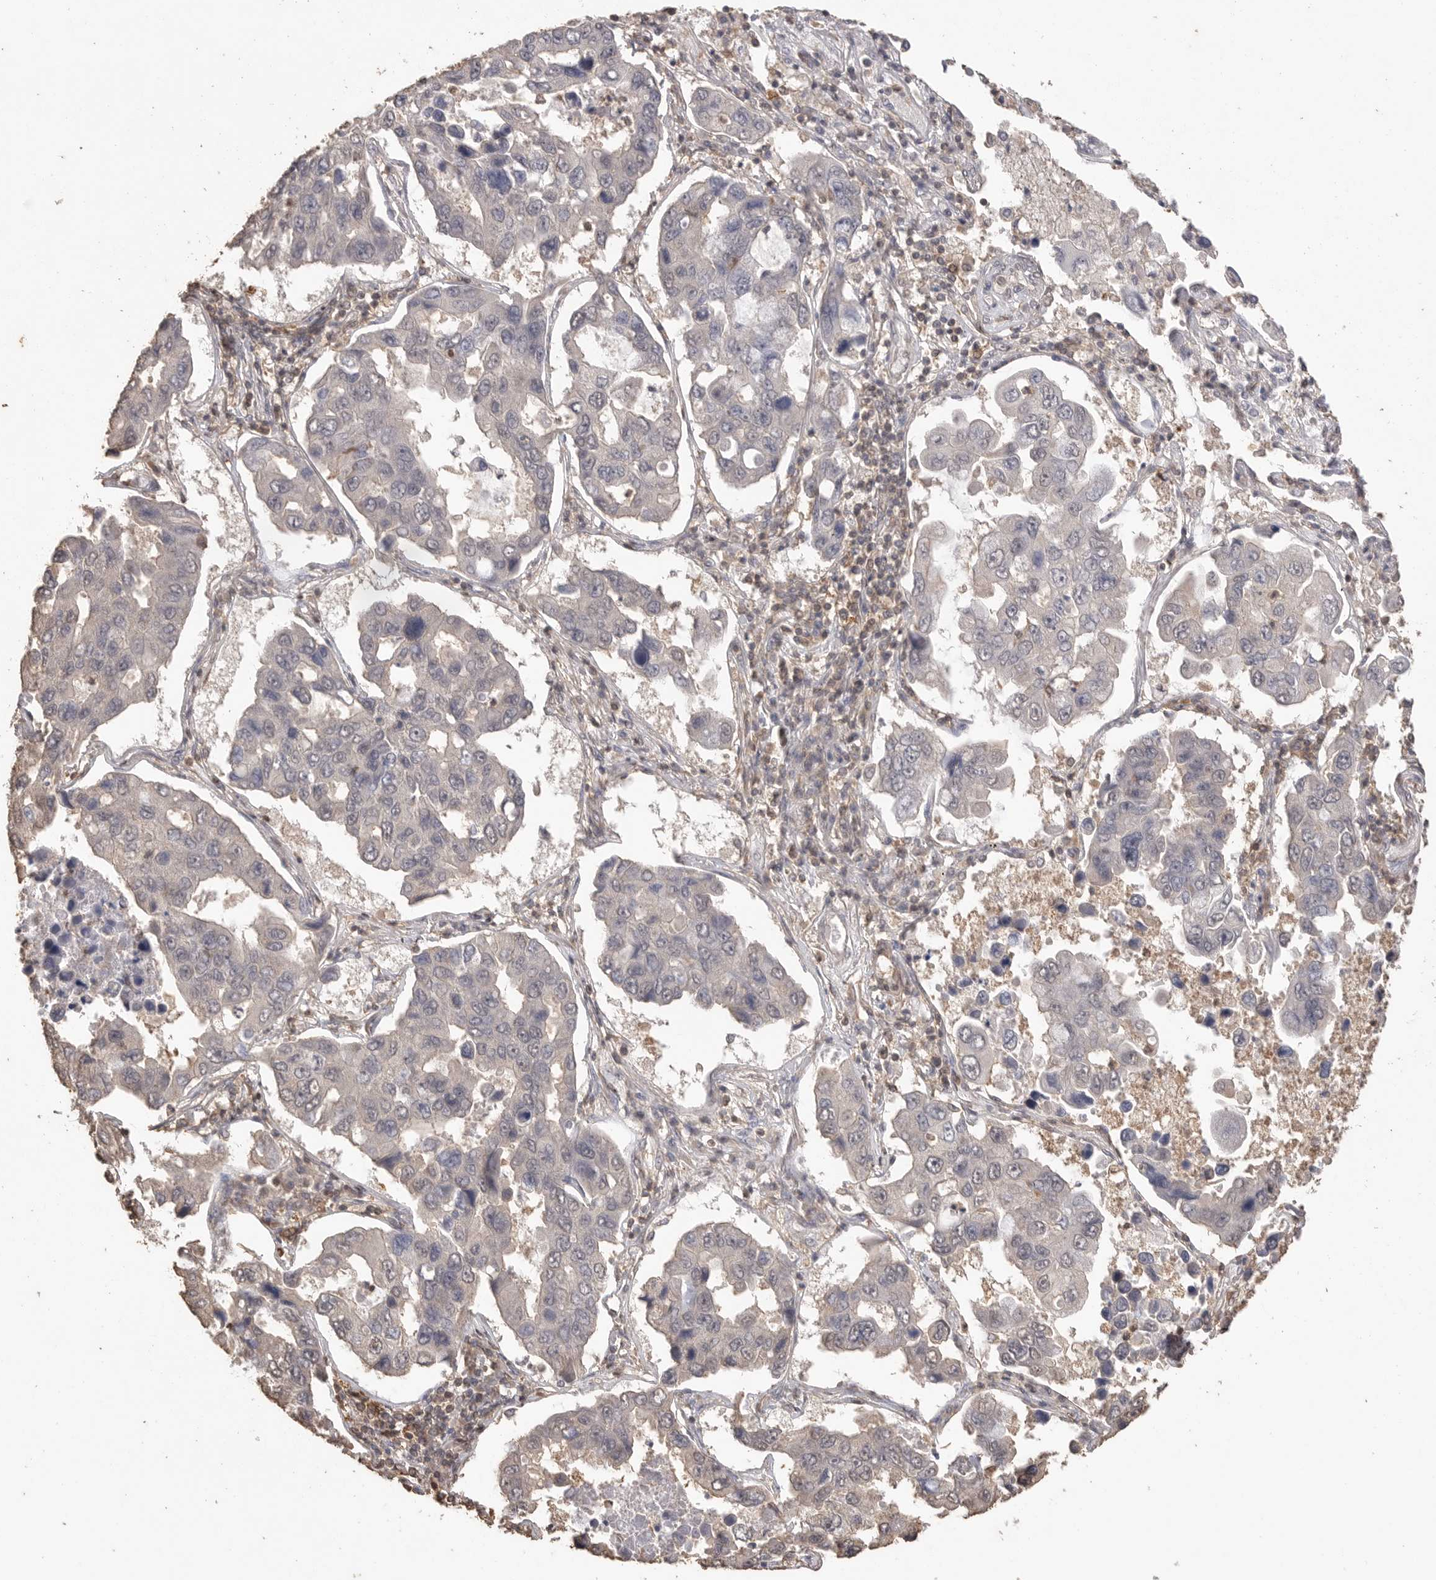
{"staining": {"intensity": "negative", "quantity": "none", "location": "none"}, "tissue": "lung cancer", "cell_type": "Tumor cells", "image_type": "cancer", "snomed": [{"axis": "morphology", "description": "Adenocarcinoma, NOS"}, {"axis": "topography", "description": "Lung"}], "caption": "Immunohistochemistry (IHC) micrograph of neoplastic tissue: human adenocarcinoma (lung) stained with DAB shows no significant protein positivity in tumor cells.", "gene": "MAP2K1", "patient": {"sex": "male", "age": 64}}